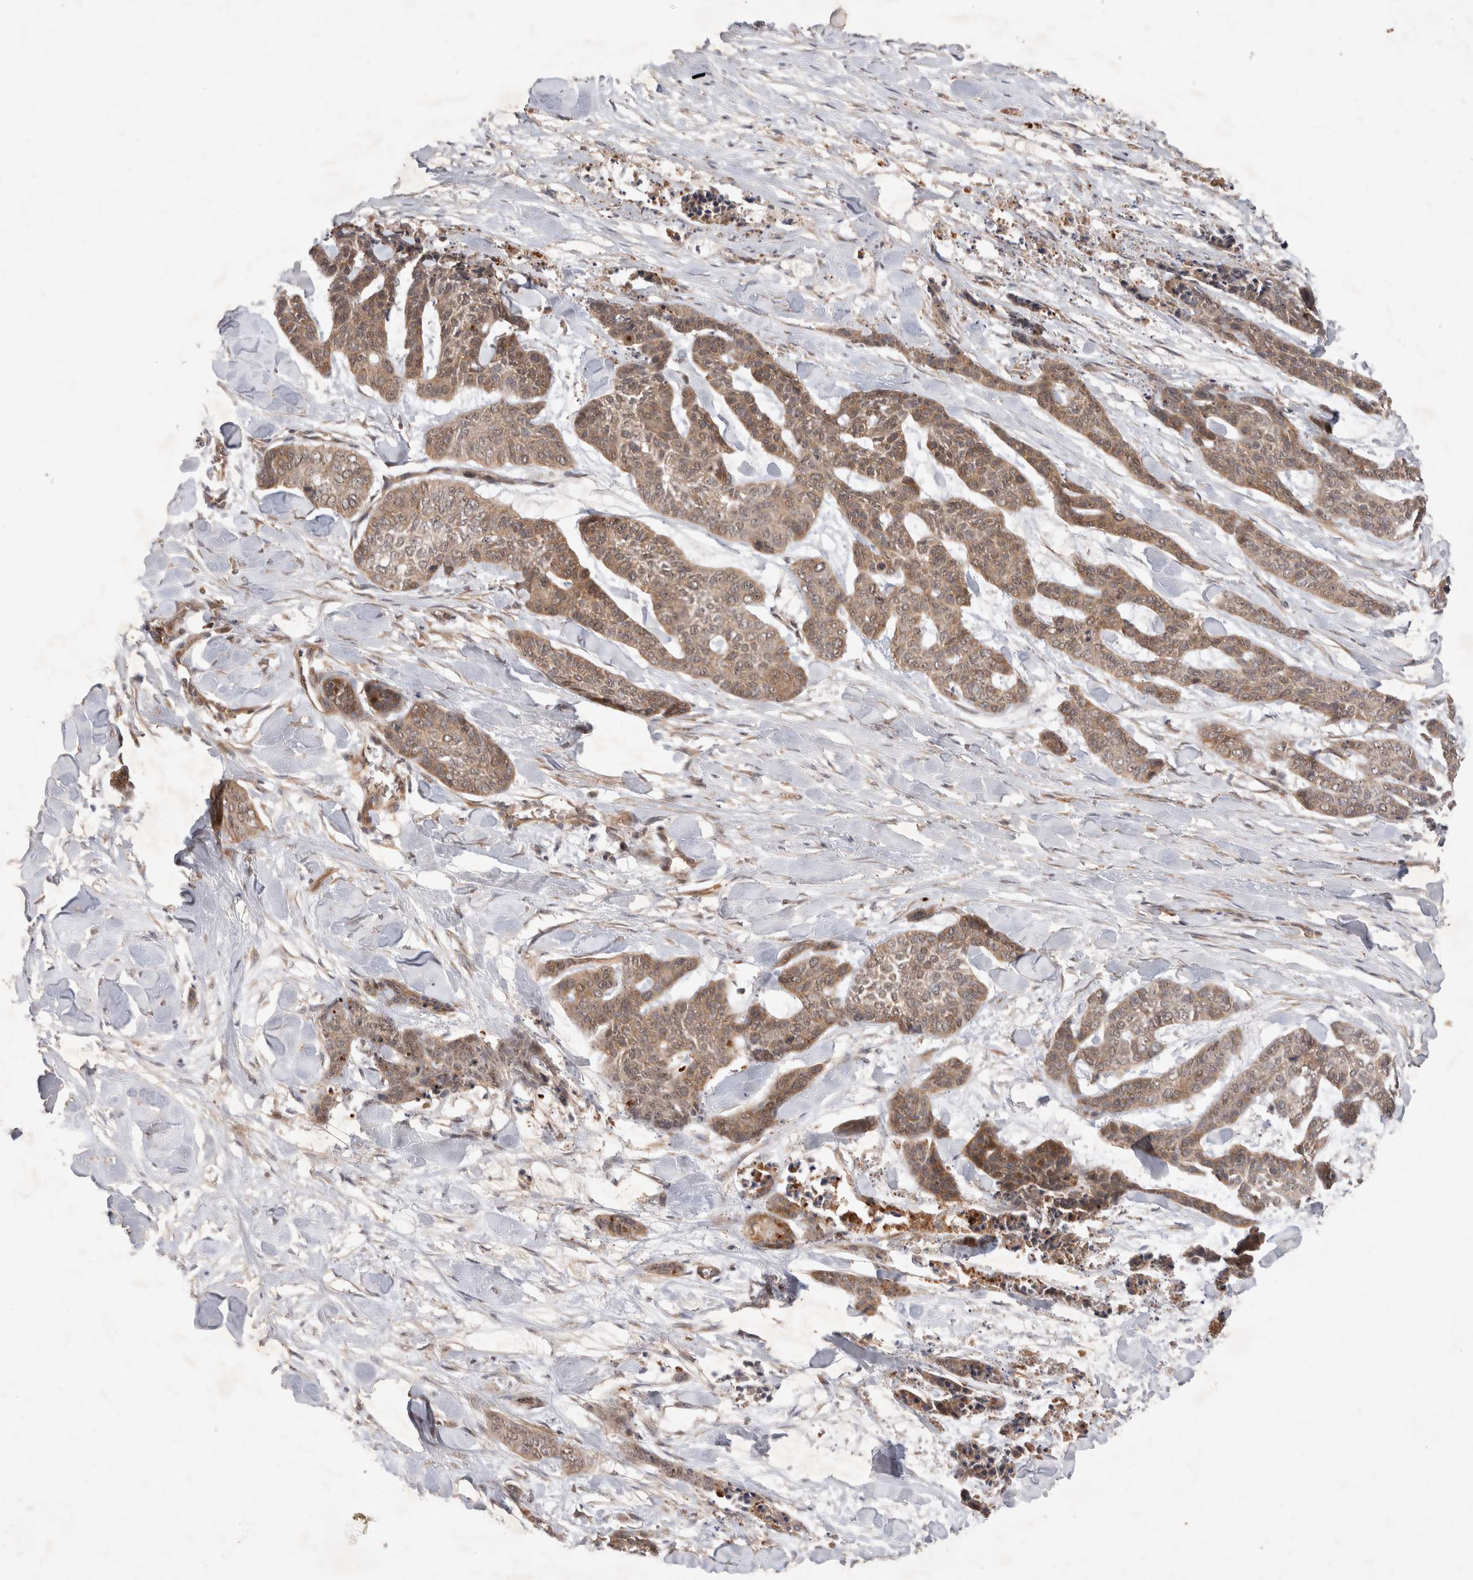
{"staining": {"intensity": "moderate", "quantity": ">75%", "location": "cytoplasmic/membranous"}, "tissue": "skin cancer", "cell_type": "Tumor cells", "image_type": "cancer", "snomed": [{"axis": "morphology", "description": "Basal cell carcinoma"}, {"axis": "topography", "description": "Skin"}], "caption": "This histopathology image demonstrates immunohistochemistry (IHC) staining of skin basal cell carcinoma, with medium moderate cytoplasmic/membranous positivity in approximately >75% of tumor cells.", "gene": "FAM221A", "patient": {"sex": "female", "age": 64}}